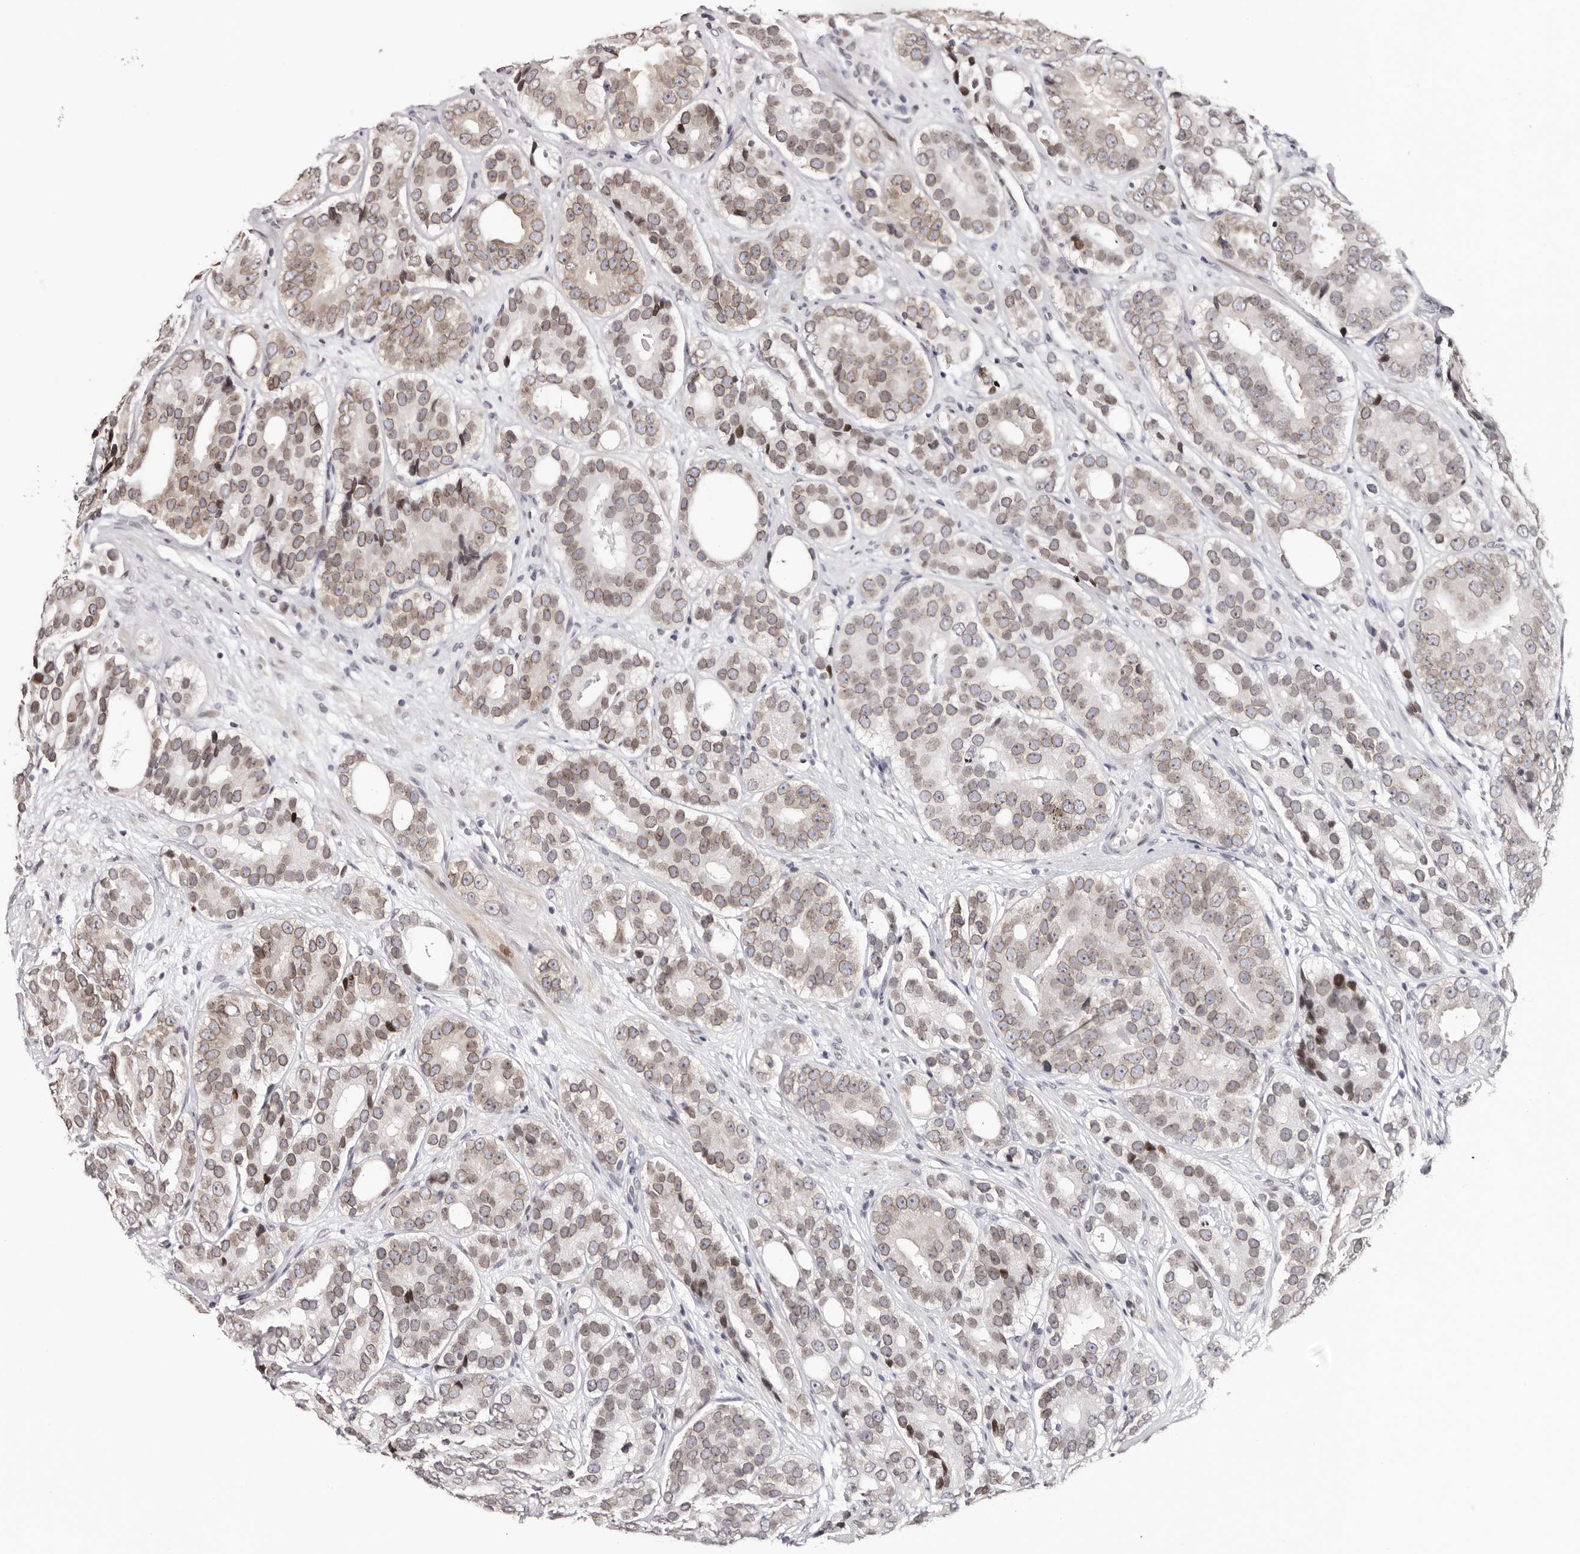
{"staining": {"intensity": "moderate", "quantity": ">75%", "location": "cytoplasmic/membranous,nuclear"}, "tissue": "prostate cancer", "cell_type": "Tumor cells", "image_type": "cancer", "snomed": [{"axis": "morphology", "description": "Adenocarcinoma, High grade"}, {"axis": "topography", "description": "Prostate"}], "caption": "This is a photomicrograph of IHC staining of prostate cancer (high-grade adenocarcinoma), which shows moderate expression in the cytoplasmic/membranous and nuclear of tumor cells.", "gene": "NUP153", "patient": {"sex": "male", "age": 56}}